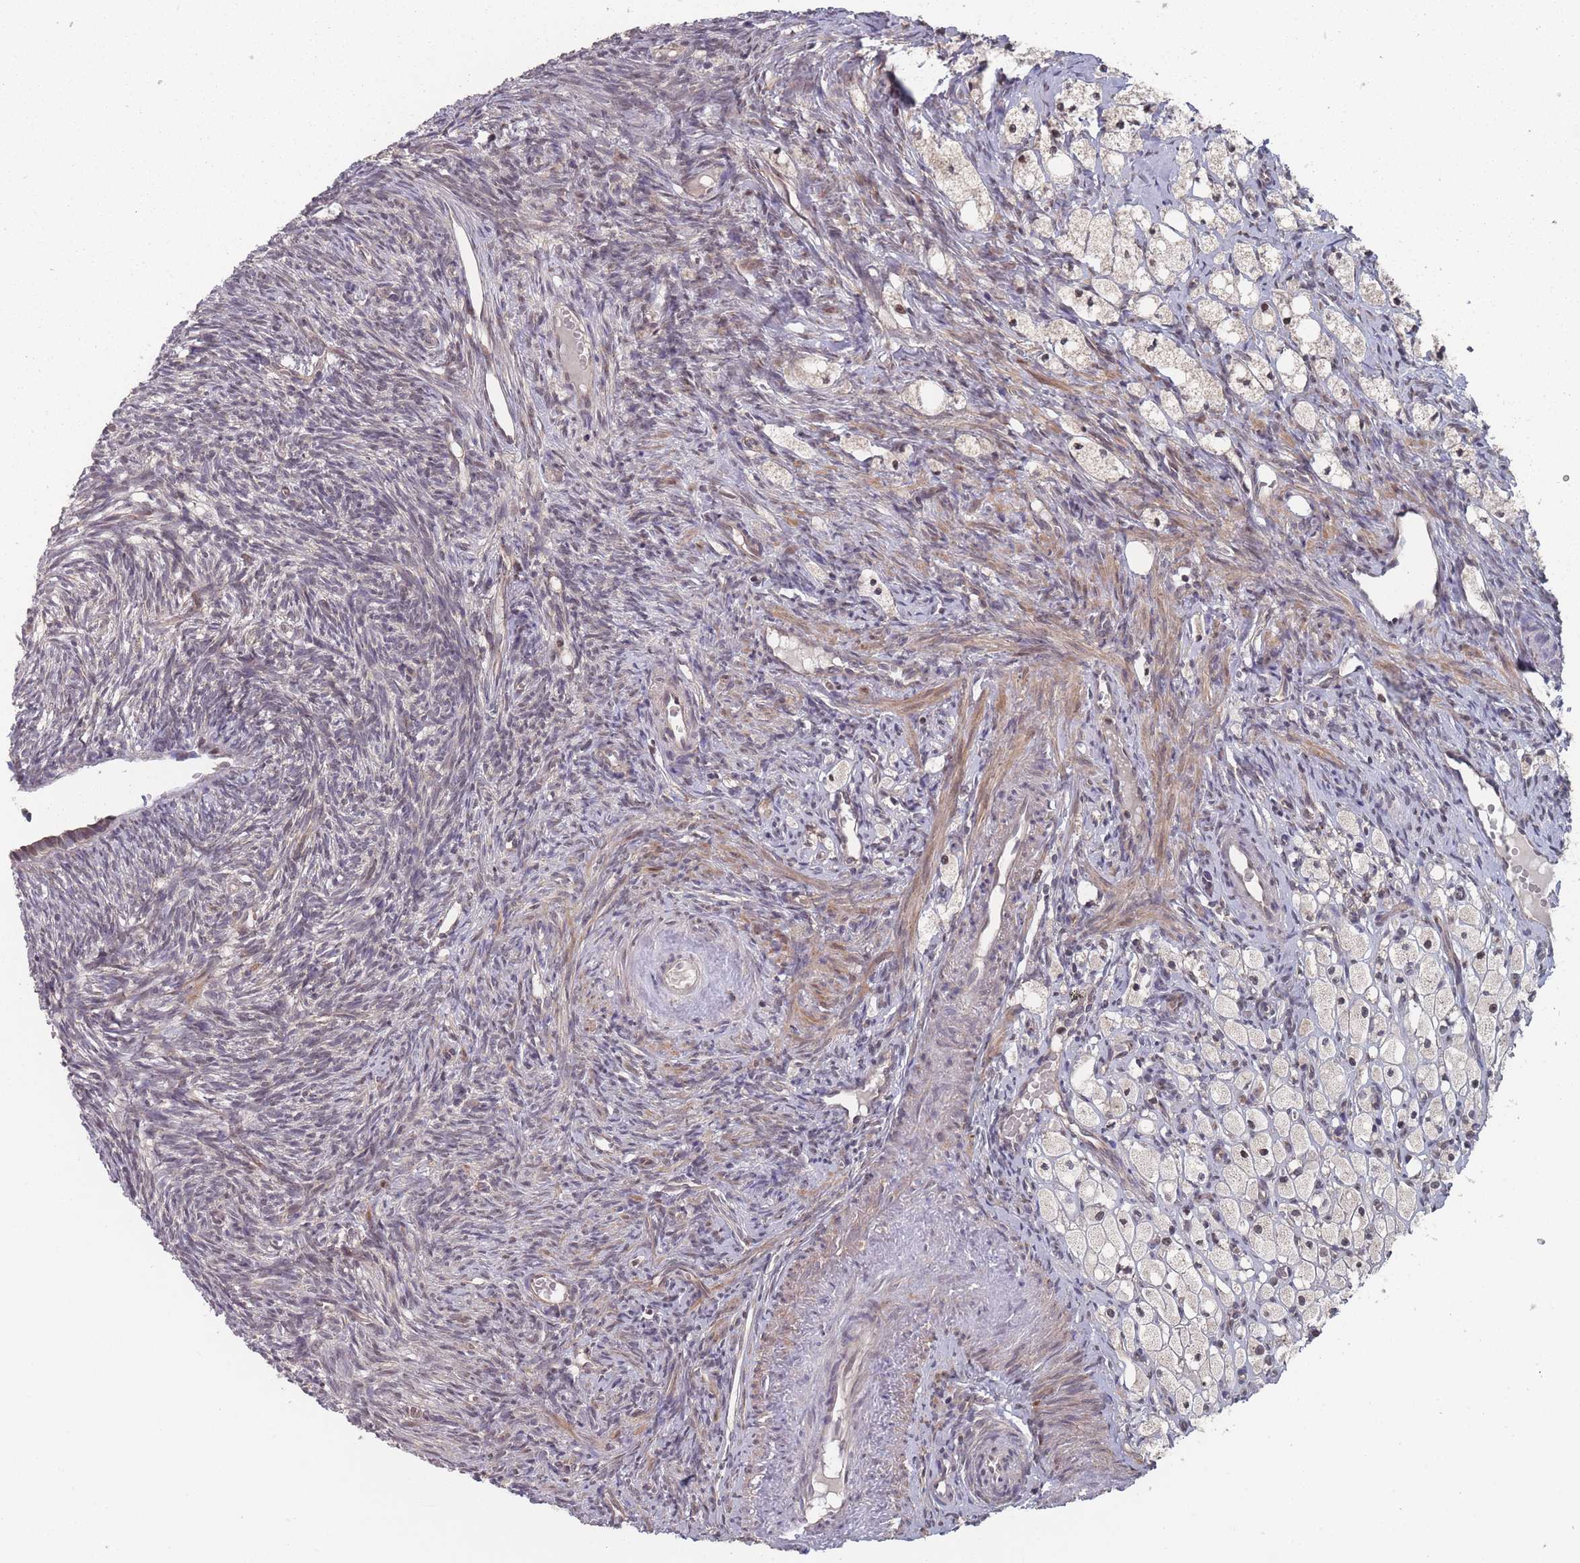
{"staining": {"intensity": "weak", "quantity": "25%-75%", "location": "cytoplasmic/membranous,nuclear"}, "tissue": "ovary", "cell_type": "Ovarian stroma cells", "image_type": "normal", "snomed": [{"axis": "morphology", "description": "Normal tissue, NOS"}, {"axis": "topography", "description": "Ovary"}], "caption": "A photomicrograph of ovary stained for a protein shows weak cytoplasmic/membranous,nuclear brown staining in ovarian stroma cells.", "gene": "CNTRL", "patient": {"sex": "female", "age": 51}}